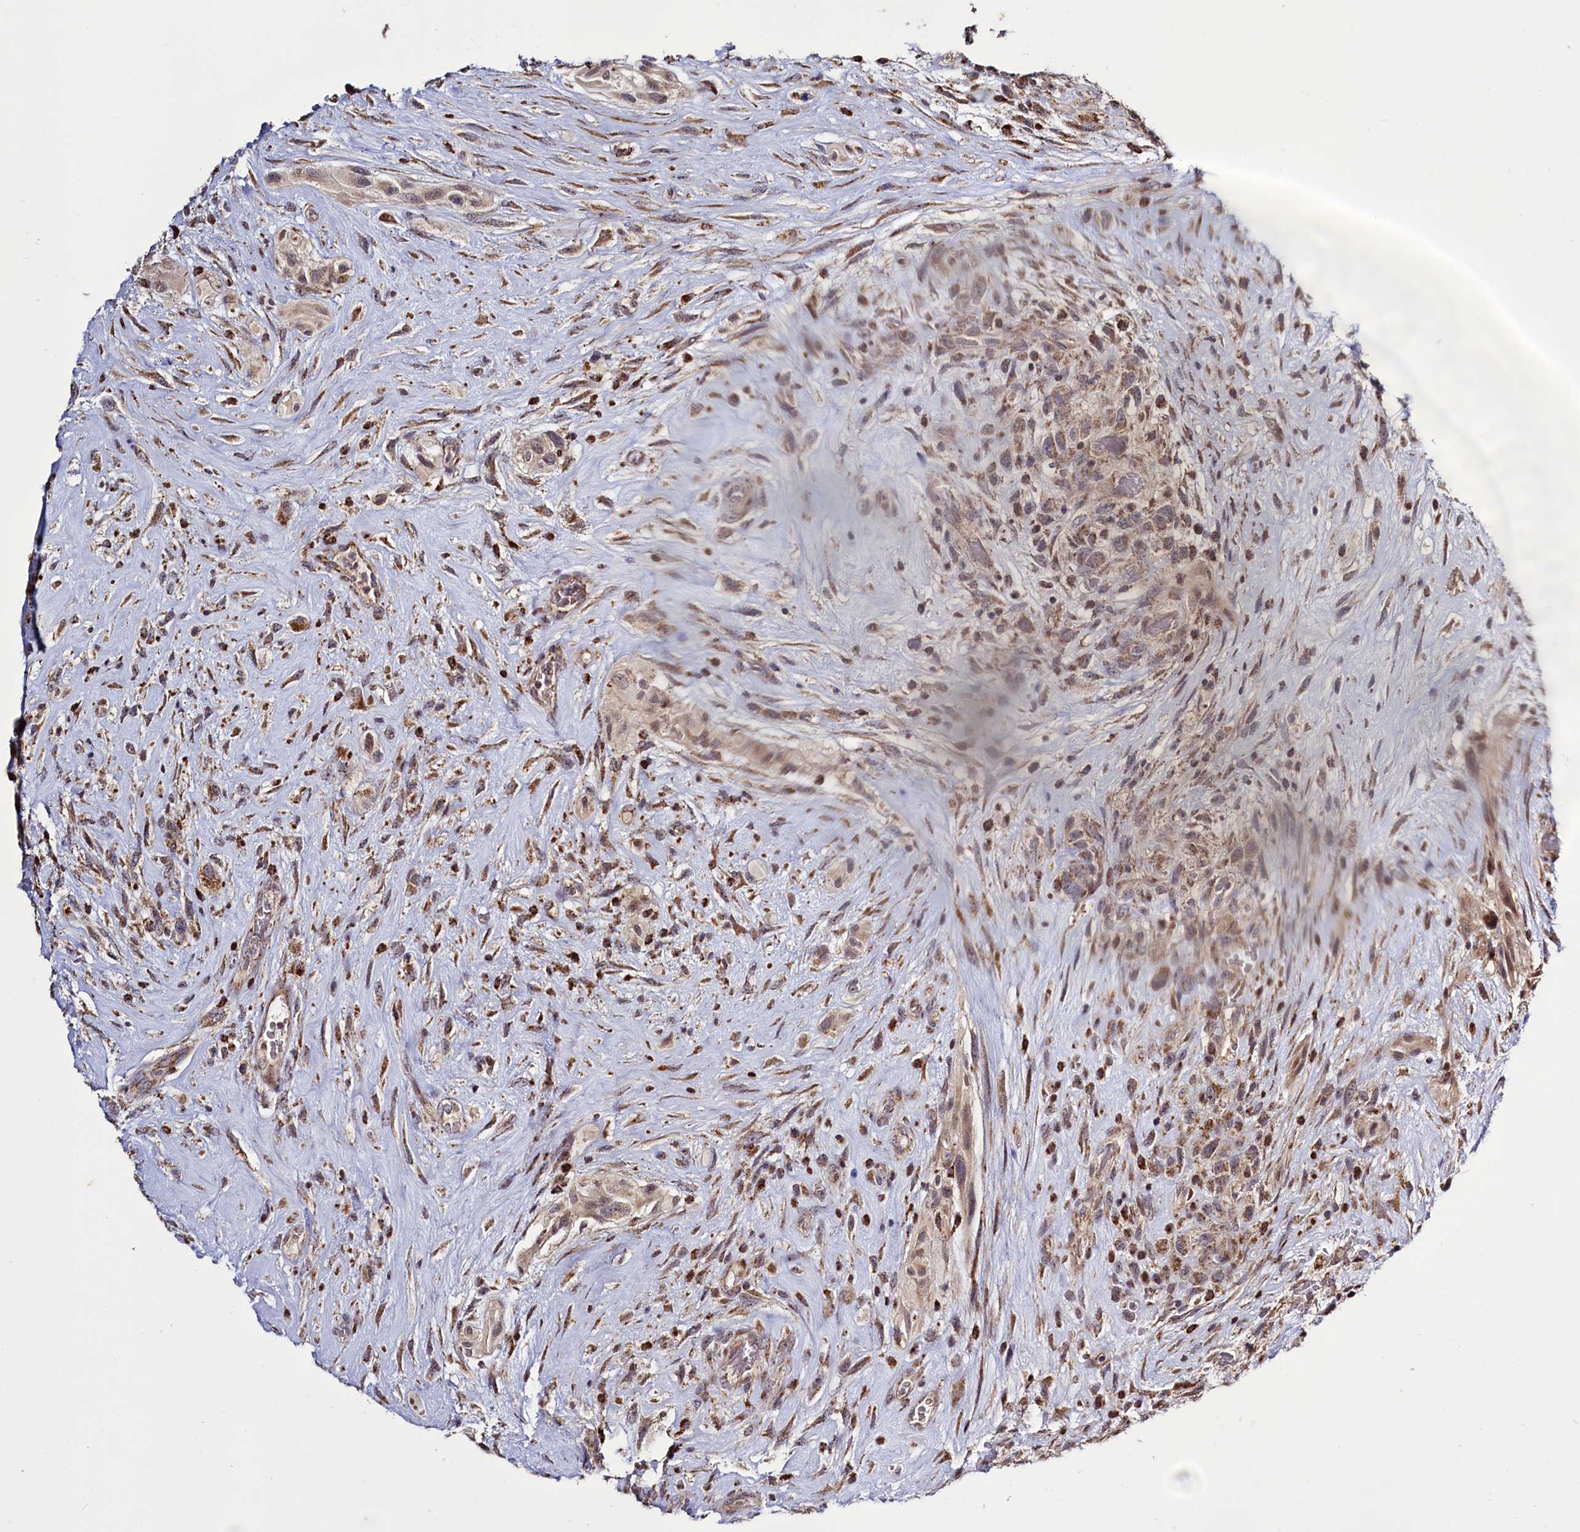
{"staining": {"intensity": "moderate", "quantity": ">75%", "location": "cytoplasmic/membranous"}, "tissue": "glioma", "cell_type": "Tumor cells", "image_type": "cancer", "snomed": [{"axis": "morphology", "description": "Glioma, malignant, High grade"}, {"axis": "topography", "description": "Brain"}], "caption": "IHC image of neoplastic tissue: malignant high-grade glioma stained using IHC displays medium levels of moderate protein expression localized specifically in the cytoplasmic/membranous of tumor cells, appearing as a cytoplasmic/membranous brown color.", "gene": "DYNC2H1", "patient": {"sex": "male", "age": 61}}